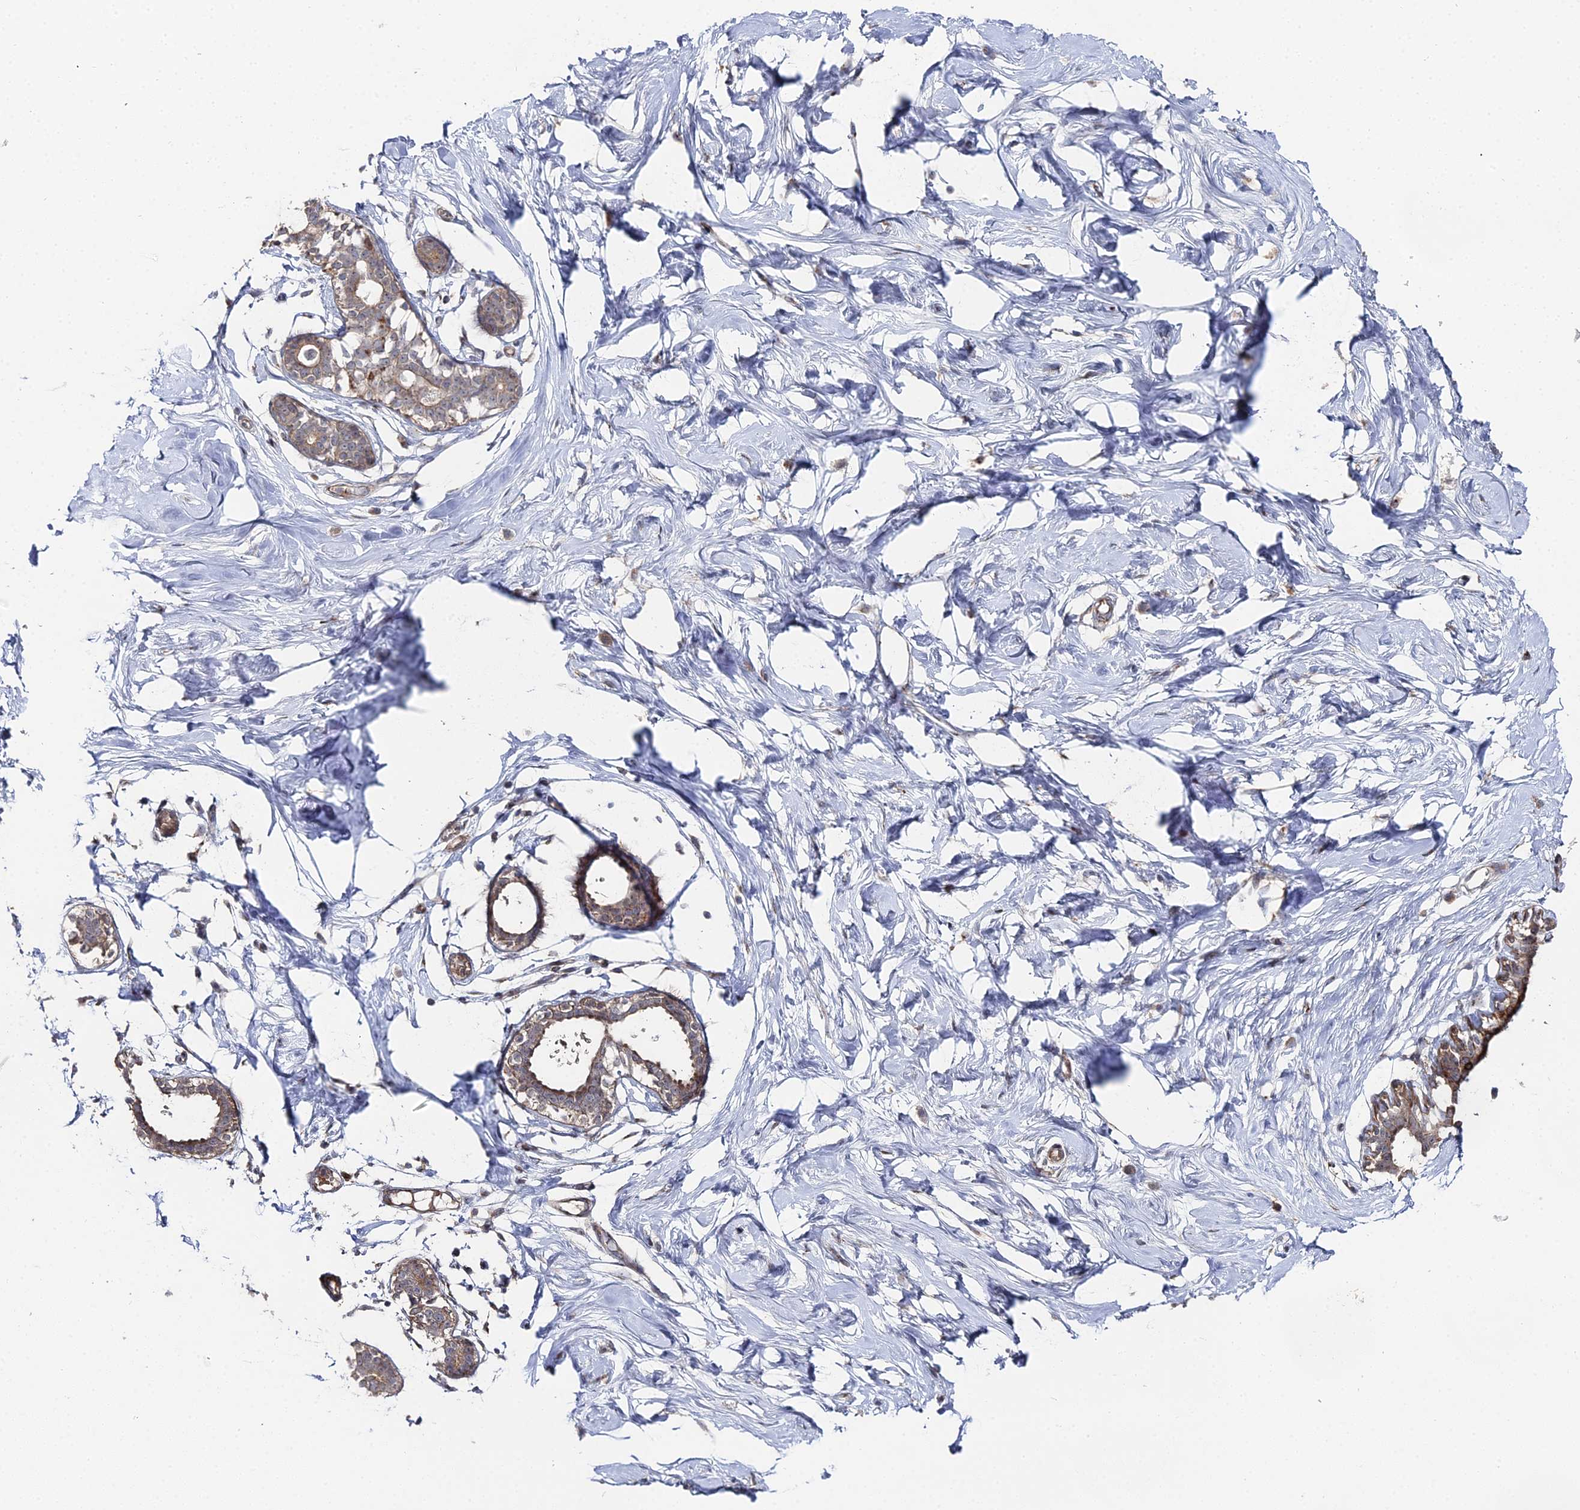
{"staining": {"intensity": "negative", "quantity": "none", "location": "none"}, "tissue": "breast", "cell_type": "Adipocytes", "image_type": "normal", "snomed": [{"axis": "morphology", "description": "Normal tissue, NOS"}, {"axis": "morphology", "description": "Adenoma, NOS"}, {"axis": "topography", "description": "Breast"}], "caption": "Immunohistochemical staining of benign breast demonstrates no significant staining in adipocytes. Brightfield microscopy of IHC stained with DAB (brown) and hematoxylin (blue), captured at high magnification.", "gene": "SGMS1", "patient": {"sex": "female", "age": 23}}